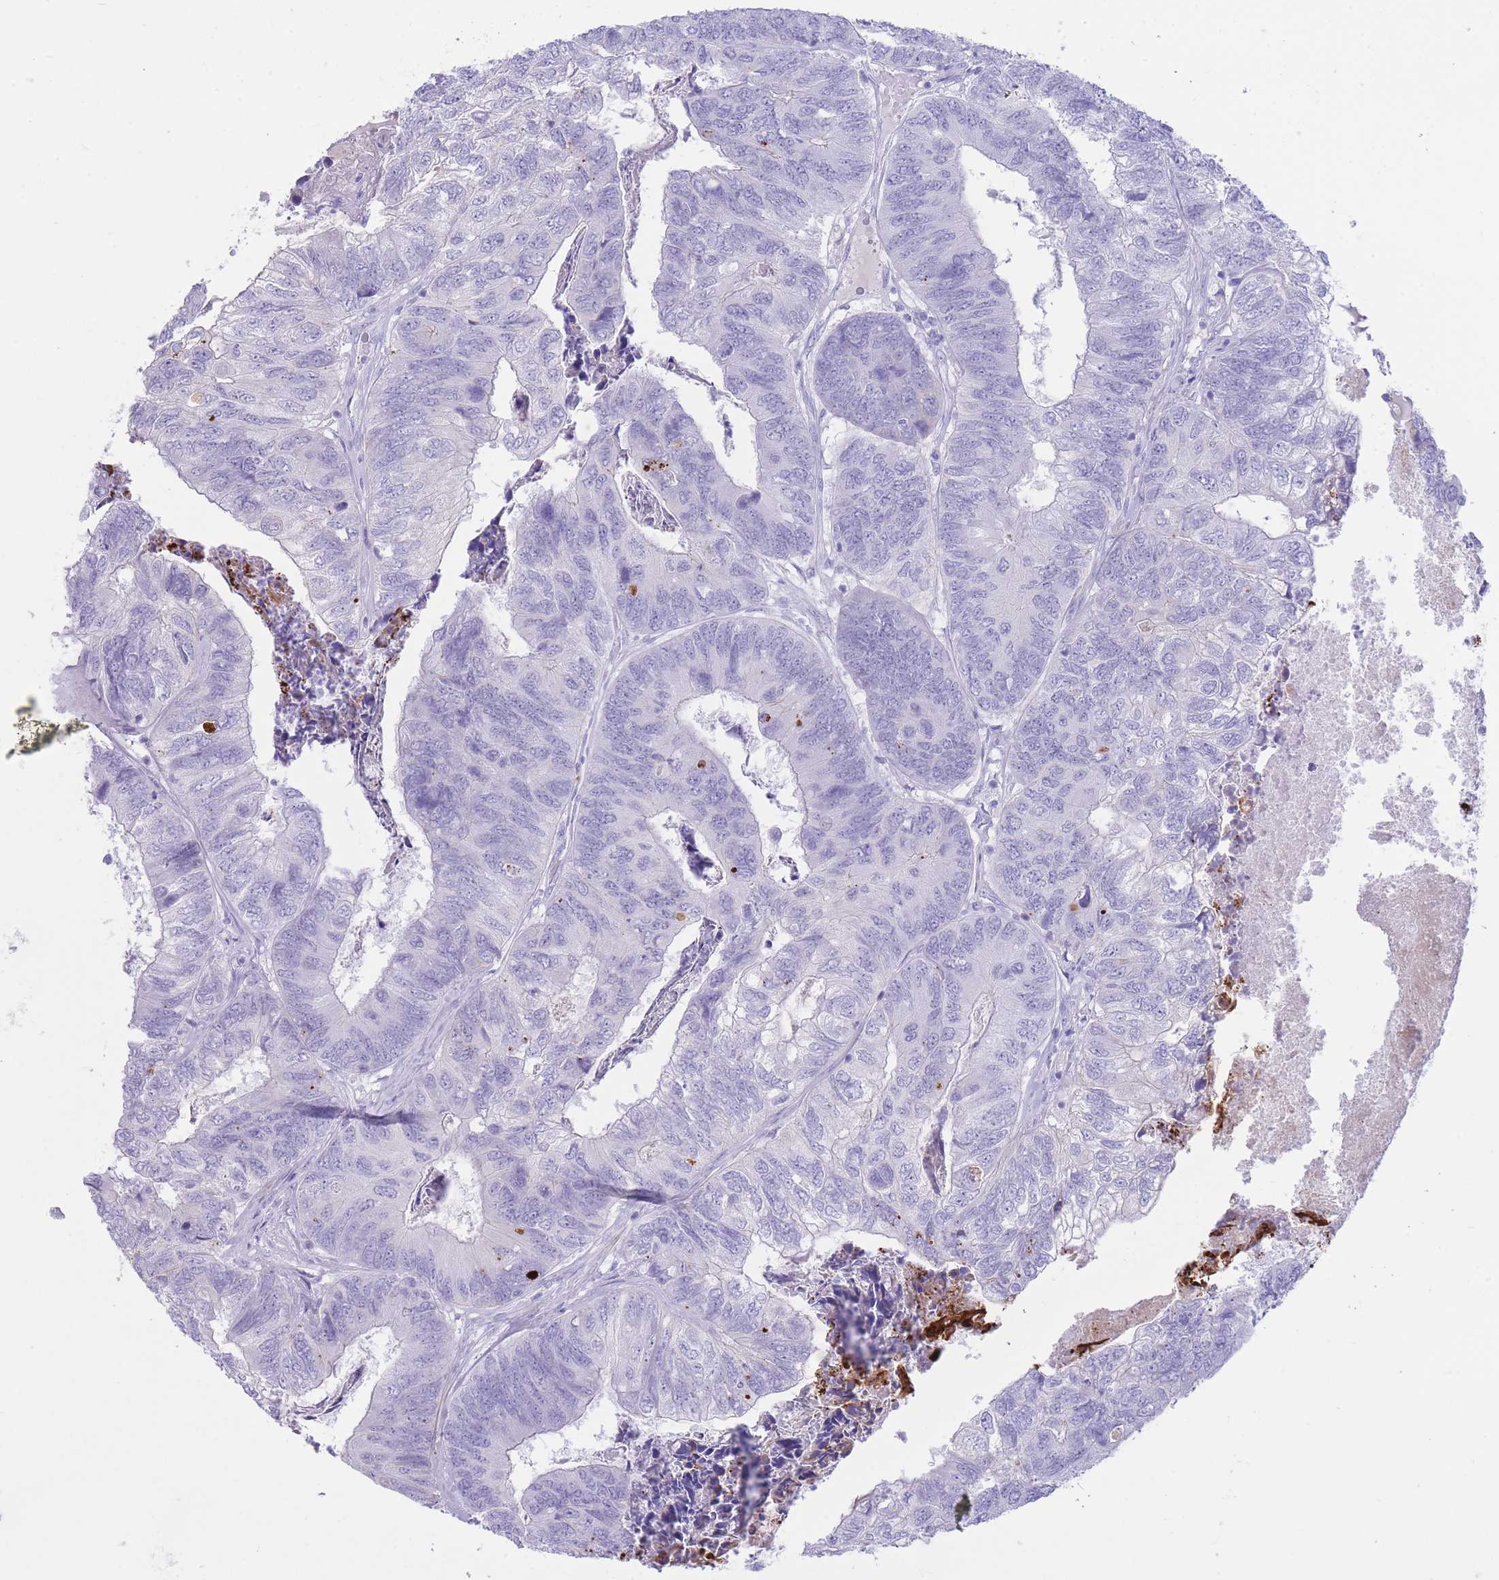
{"staining": {"intensity": "negative", "quantity": "none", "location": "none"}, "tissue": "colorectal cancer", "cell_type": "Tumor cells", "image_type": "cancer", "snomed": [{"axis": "morphology", "description": "Adenocarcinoma, NOS"}, {"axis": "topography", "description": "Colon"}], "caption": "This image is of colorectal cancer stained with IHC to label a protein in brown with the nuclei are counter-stained blue. There is no staining in tumor cells.", "gene": "VWA8", "patient": {"sex": "female", "age": 67}}